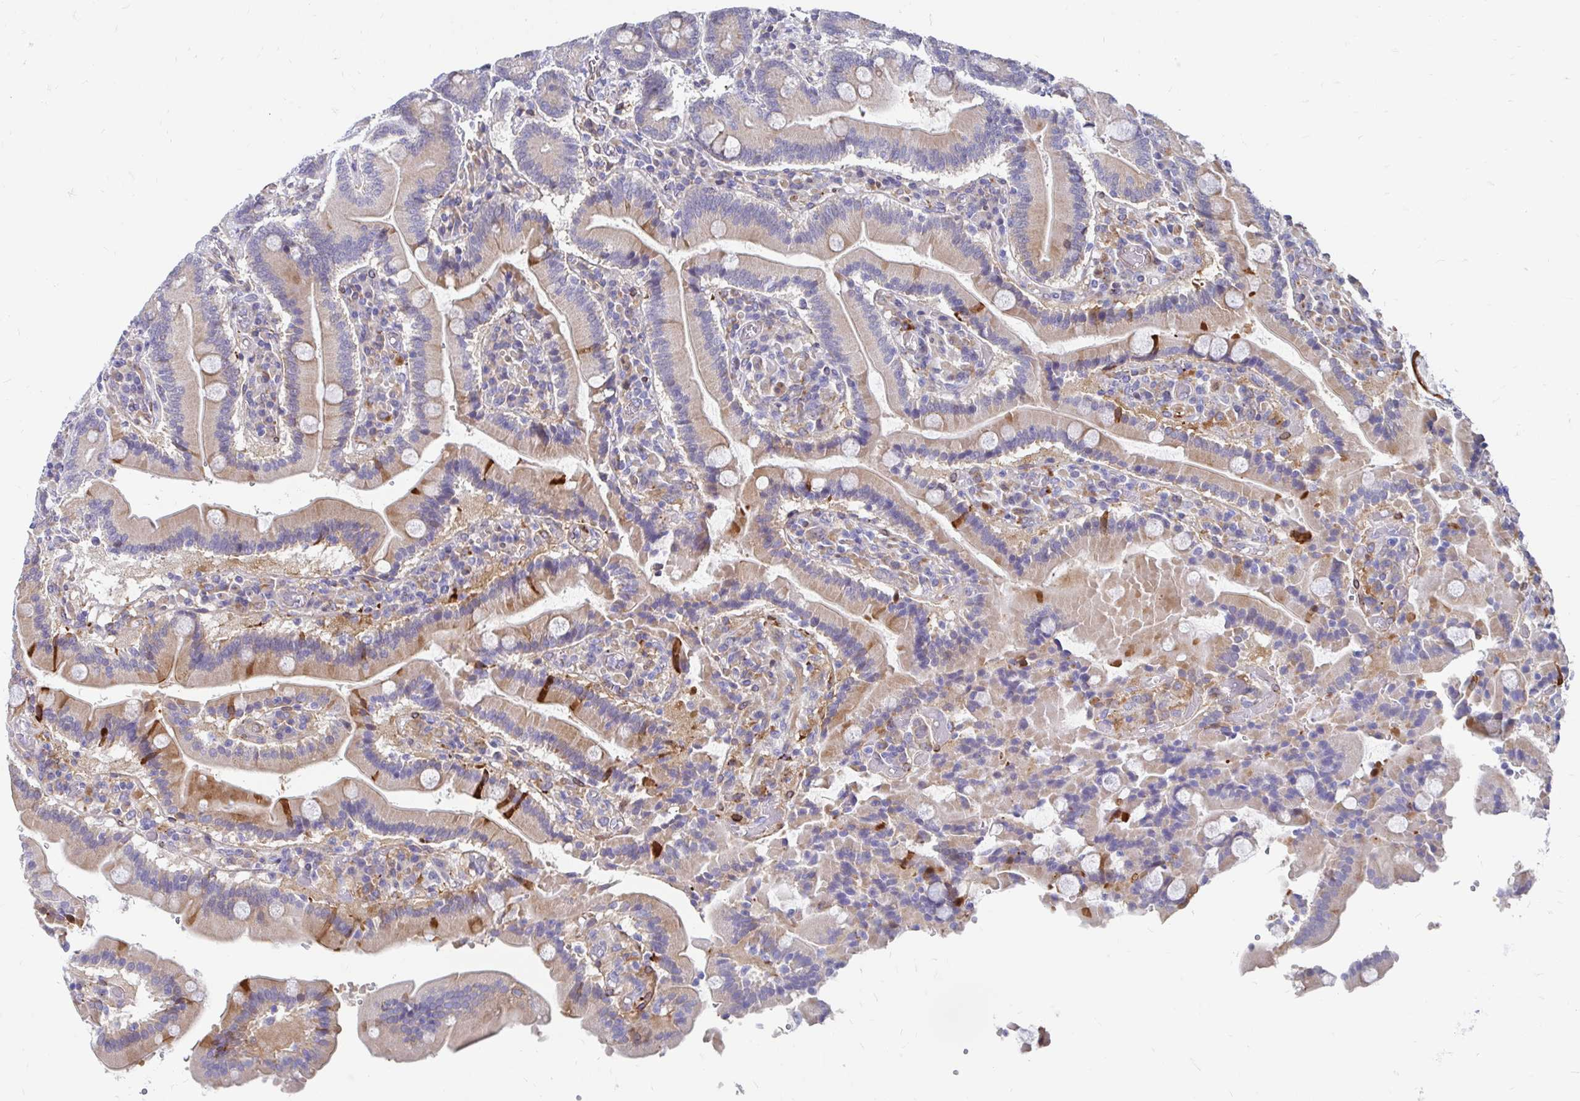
{"staining": {"intensity": "moderate", "quantity": "25%-75%", "location": "cytoplasmic/membranous"}, "tissue": "duodenum", "cell_type": "Glandular cells", "image_type": "normal", "snomed": [{"axis": "morphology", "description": "Normal tissue, NOS"}, {"axis": "topography", "description": "Duodenum"}], "caption": "The immunohistochemical stain highlights moderate cytoplasmic/membranous staining in glandular cells of benign duodenum.", "gene": "CDKL1", "patient": {"sex": "female", "age": 62}}